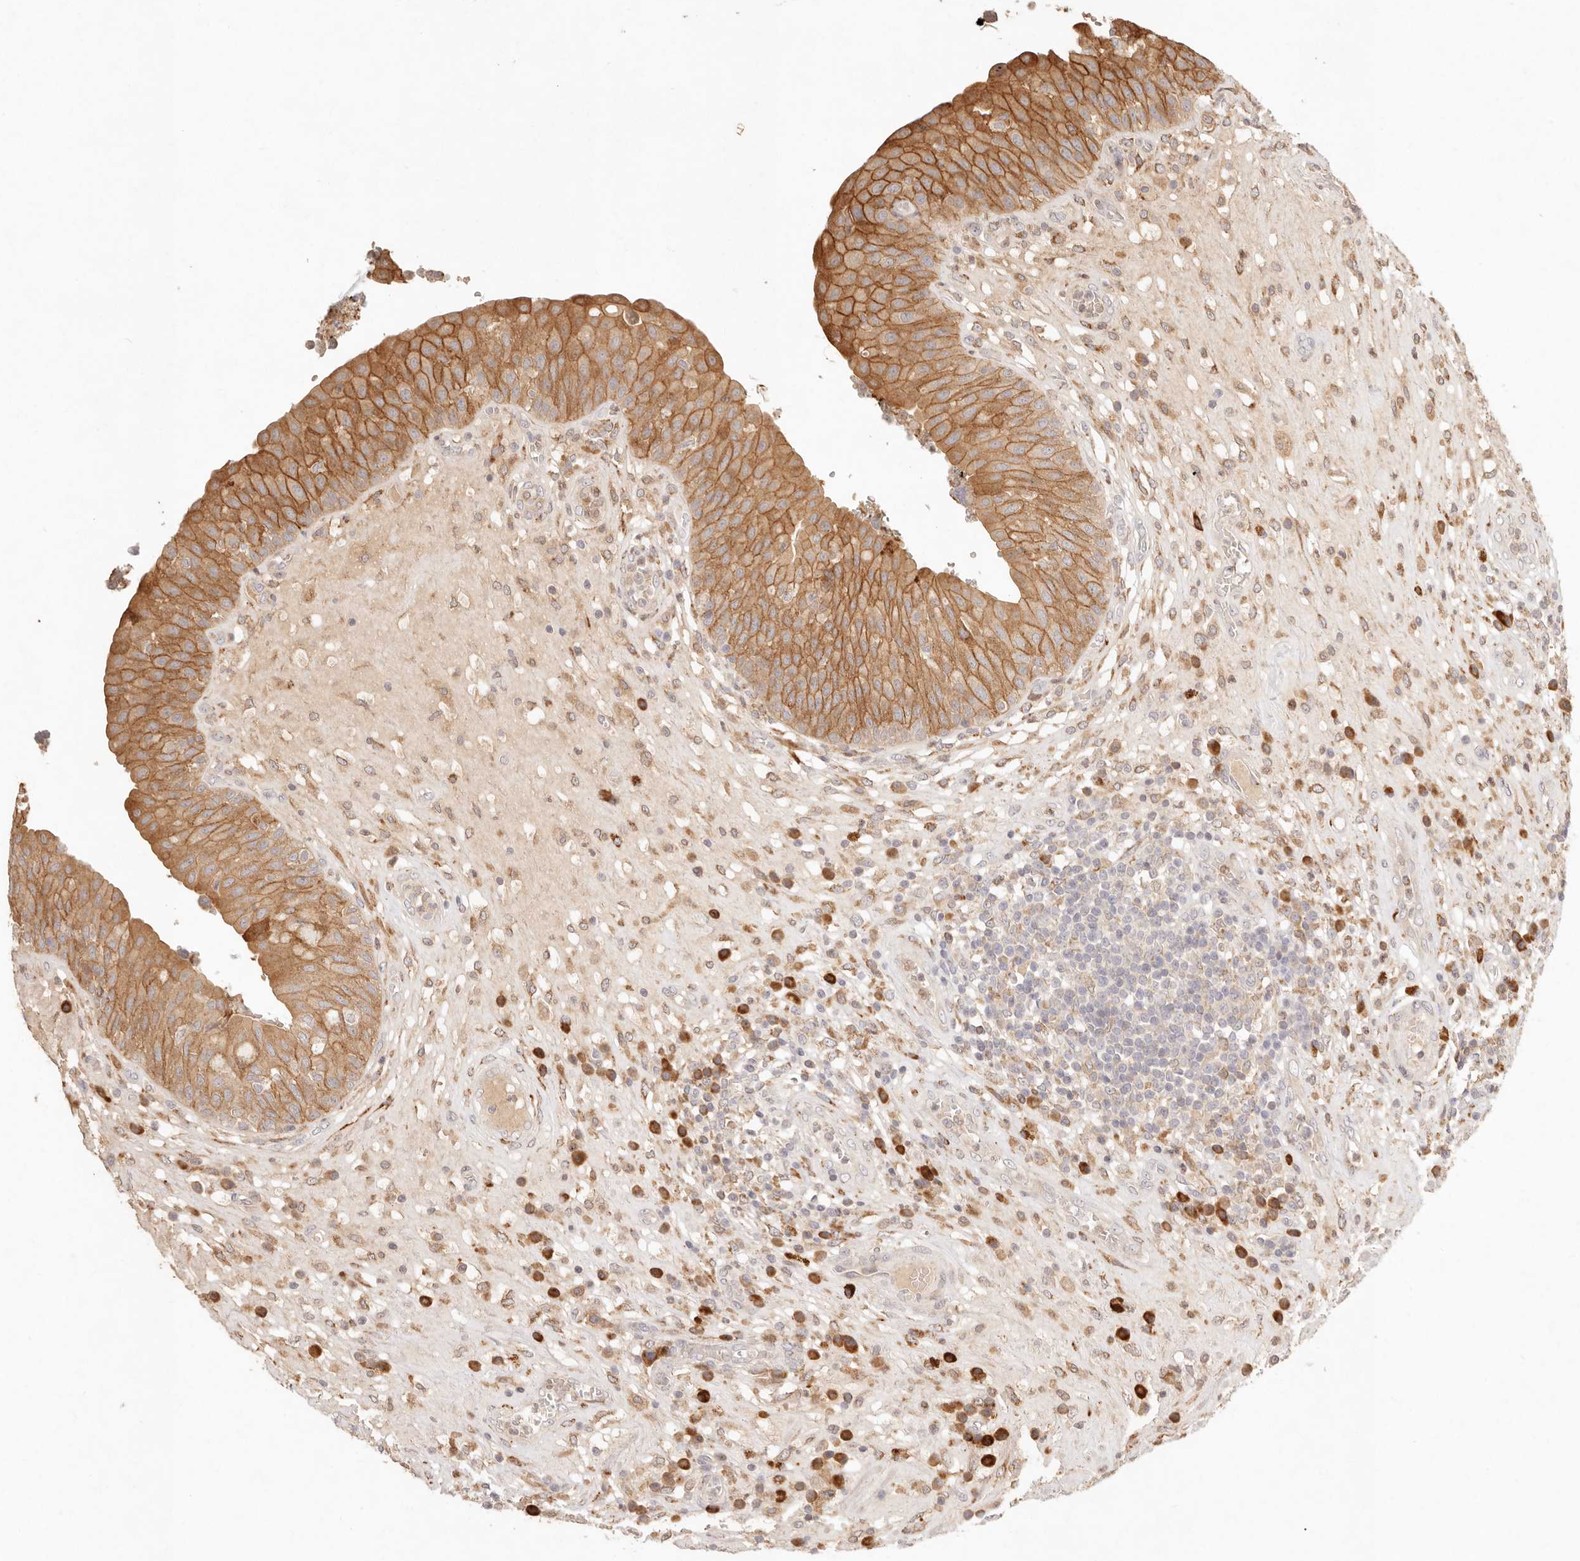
{"staining": {"intensity": "strong", "quantity": "25%-75%", "location": "cytoplasmic/membranous"}, "tissue": "urinary bladder", "cell_type": "Urothelial cells", "image_type": "normal", "snomed": [{"axis": "morphology", "description": "Normal tissue, NOS"}, {"axis": "topography", "description": "Urinary bladder"}], "caption": "Protein staining of benign urinary bladder displays strong cytoplasmic/membranous positivity in about 25%-75% of urothelial cells. The protein of interest is stained brown, and the nuclei are stained in blue (DAB (3,3'-diaminobenzidine) IHC with brightfield microscopy, high magnification).", "gene": "C1orf127", "patient": {"sex": "female", "age": 62}}